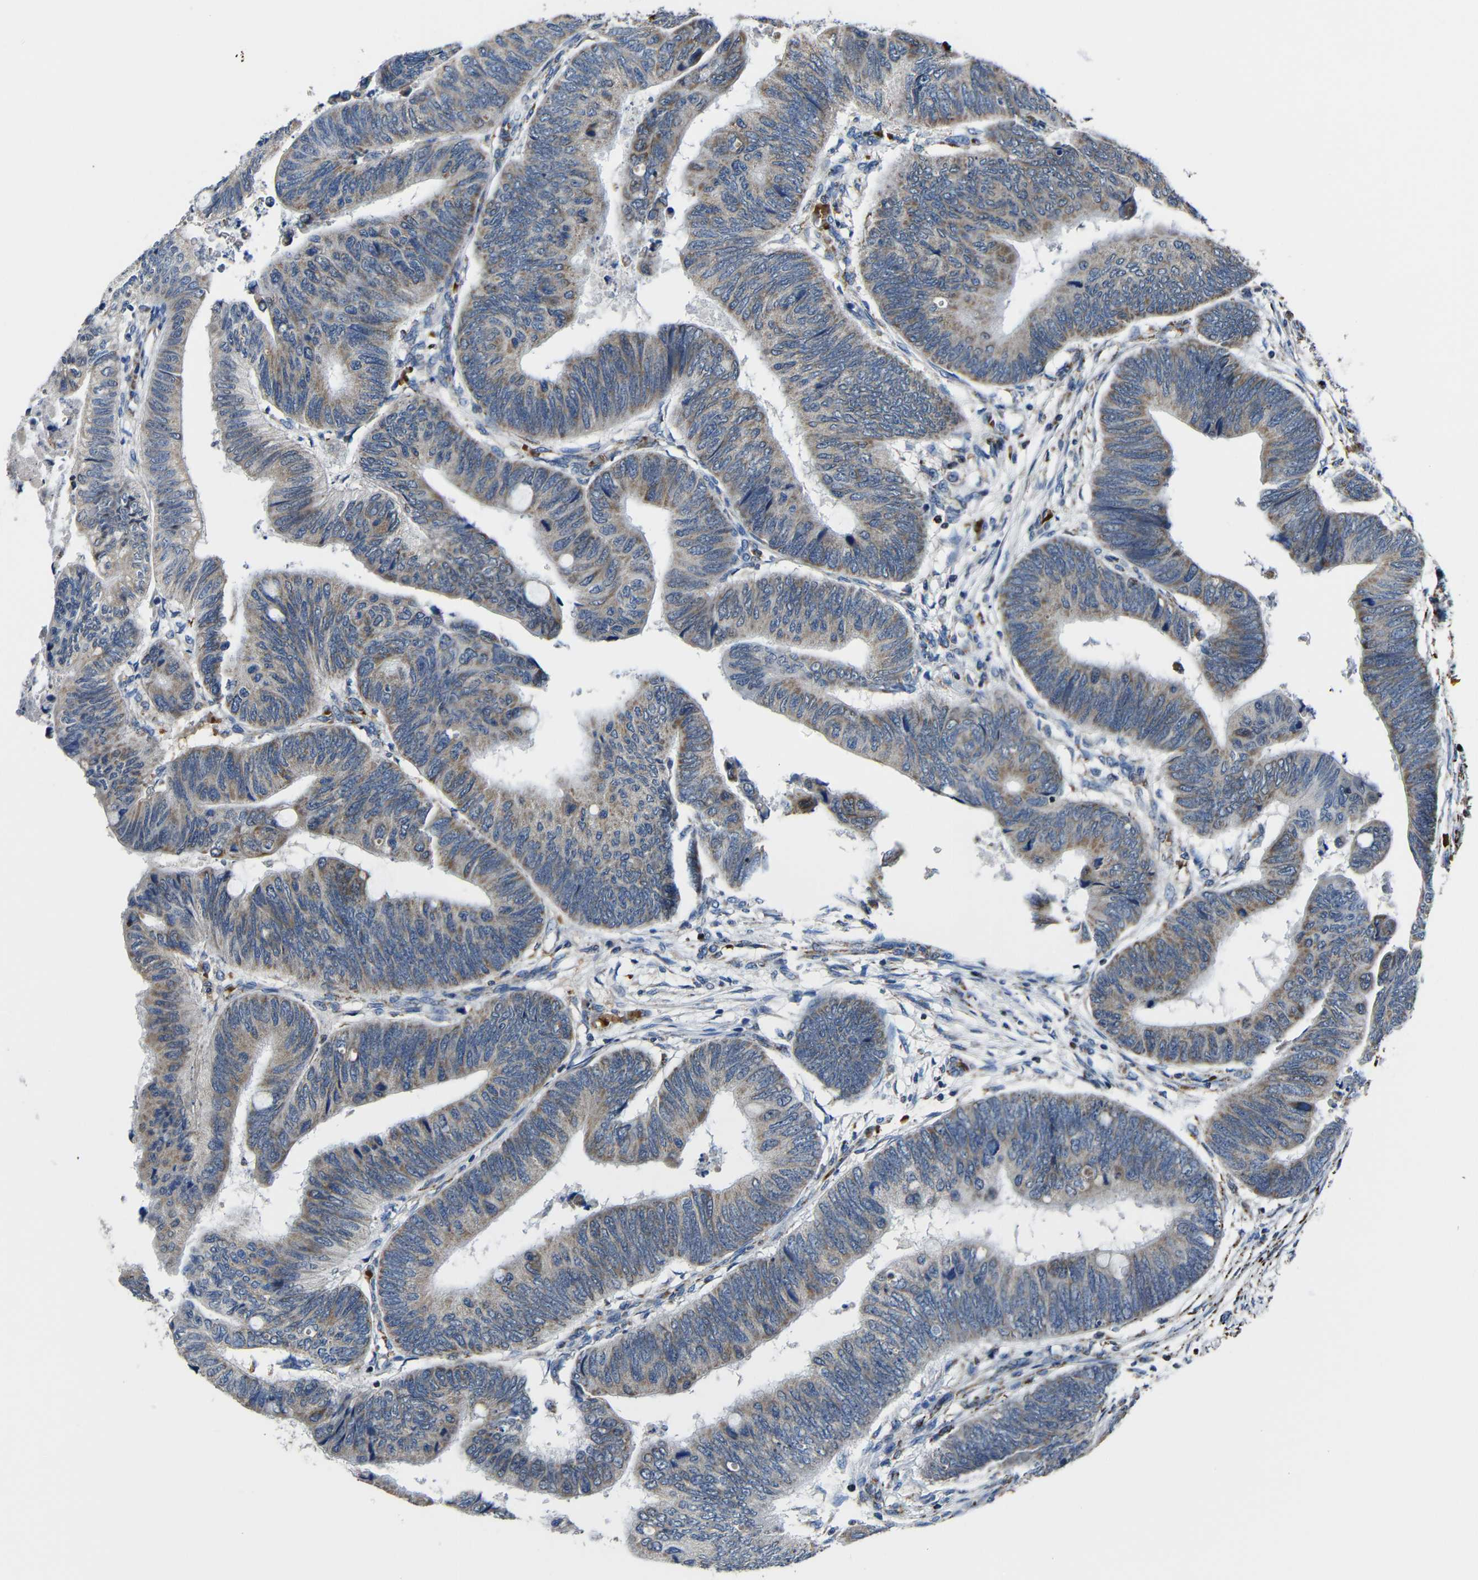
{"staining": {"intensity": "moderate", "quantity": "25%-75%", "location": "cytoplasmic/membranous"}, "tissue": "colorectal cancer", "cell_type": "Tumor cells", "image_type": "cancer", "snomed": [{"axis": "morphology", "description": "Normal tissue, NOS"}, {"axis": "morphology", "description": "Adenocarcinoma, NOS"}, {"axis": "topography", "description": "Rectum"}, {"axis": "topography", "description": "Peripheral nerve tissue"}], "caption": "Colorectal cancer stained with DAB immunohistochemistry (IHC) displays medium levels of moderate cytoplasmic/membranous positivity in about 25%-75% of tumor cells. The protein of interest is shown in brown color, while the nuclei are stained blue.", "gene": "CA5B", "patient": {"sex": "male", "age": 92}}